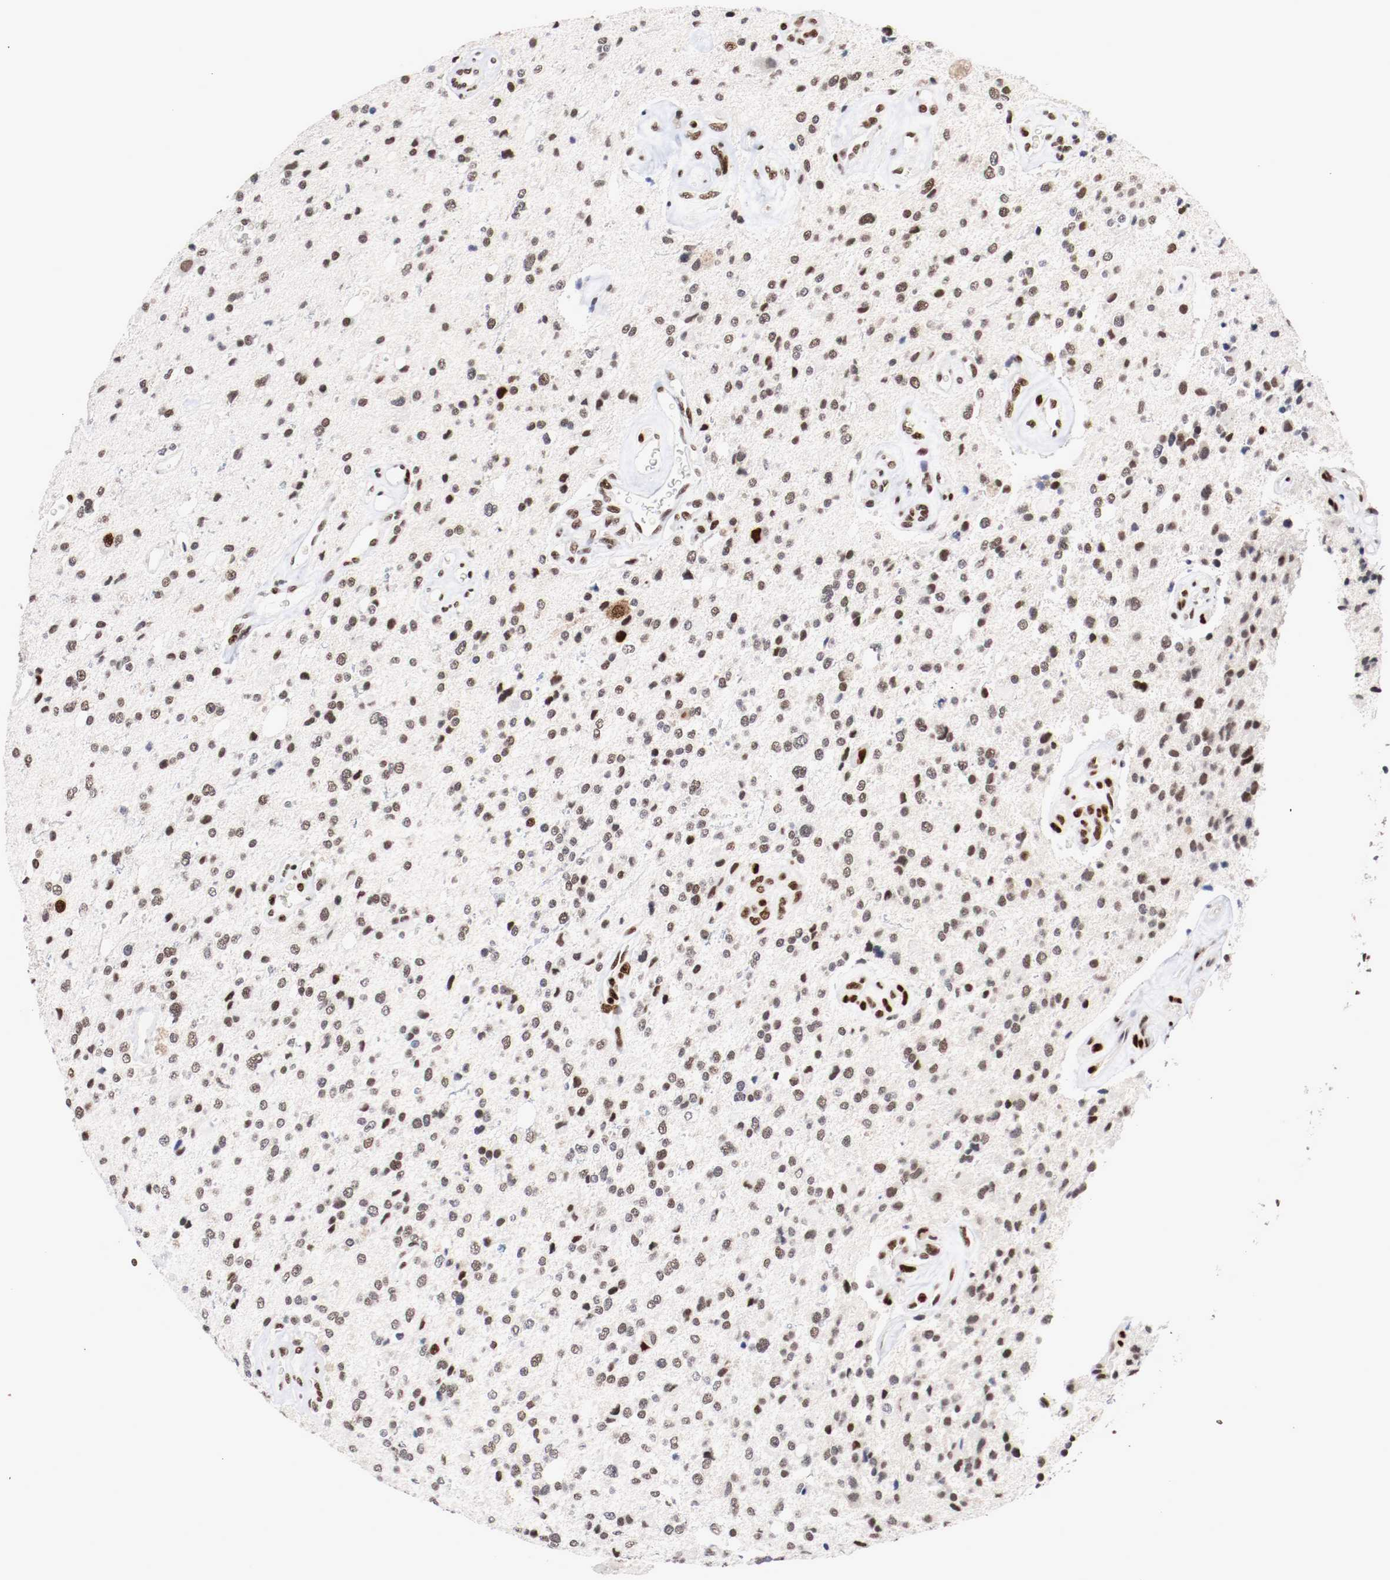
{"staining": {"intensity": "weak", "quantity": "25%-75%", "location": "nuclear"}, "tissue": "glioma", "cell_type": "Tumor cells", "image_type": "cancer", "snomed": [{"axis": "morphology", "description": "Glioma, malignant, High grade"}, {"axis": "topography", "description": "Brain"}], "caption": "A low amount of weak nuclear positivity is appreciated in approximately 25%-75% of tumor cells in malignant high-grade glioma tissue. (DAB (3,3'-diaminobenzidine) IHC, brown staining for protein, blue staining for nuclei).", "gene": "MEF2D", "patient": {"sex": "male", "age": 47}}